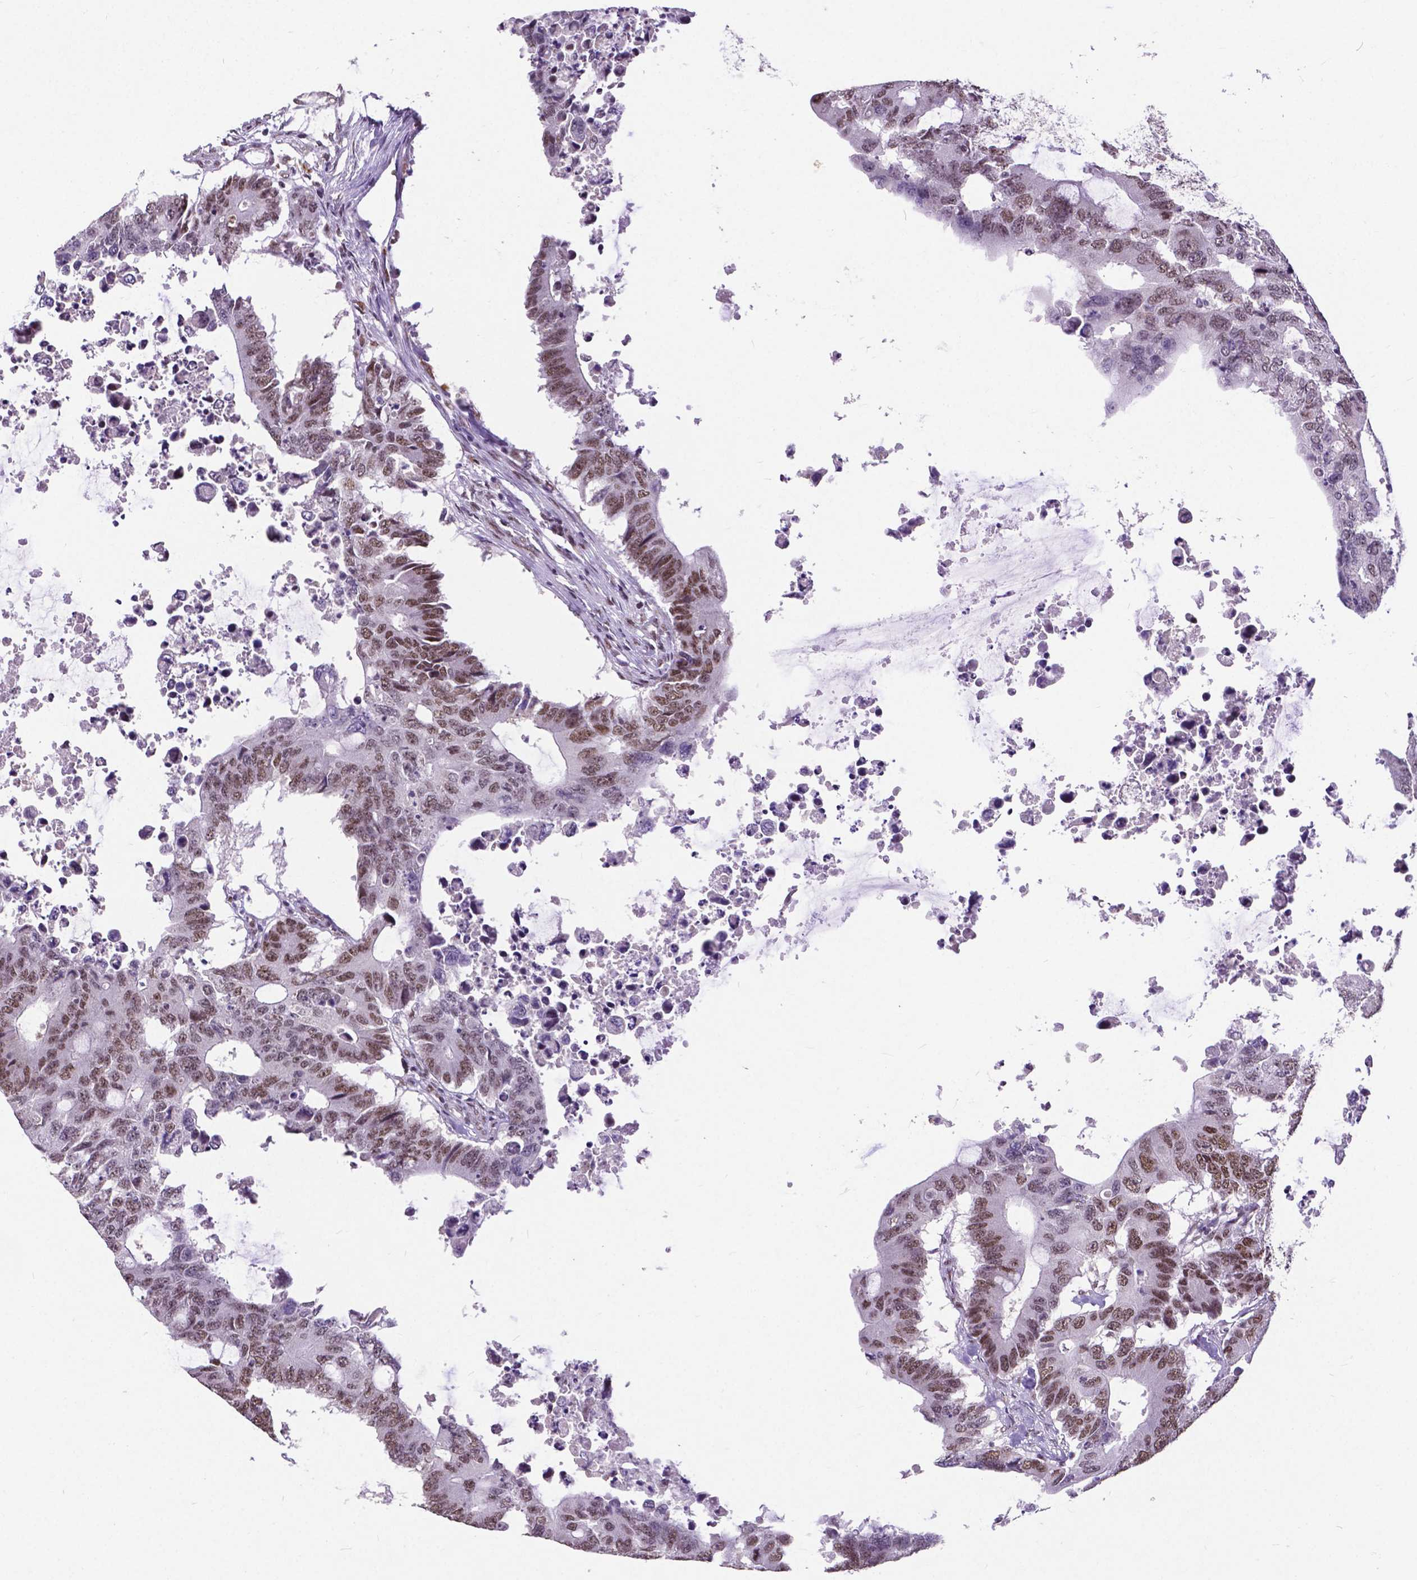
{"staining": {"intensity": "moderate", "quantity": ">75%", "location": "nuclear"}, "tissue": "colorectal cancer", "cell_type": "Tumor cells", "image_type": "cancer", "snomed": [{"axis": "morphology", "description": "Adenocarcinoma, NOS"}, {"axis": "topography", "description": "Colon"}], "caption": "Human adenocarcinoma (colorectal) stained for a protein (brown) reveals moderate nuclear positive positivity in about >75% of tumor cells.", "gene": "ATRX", "patient": {"sex": "male", "age": 71}}